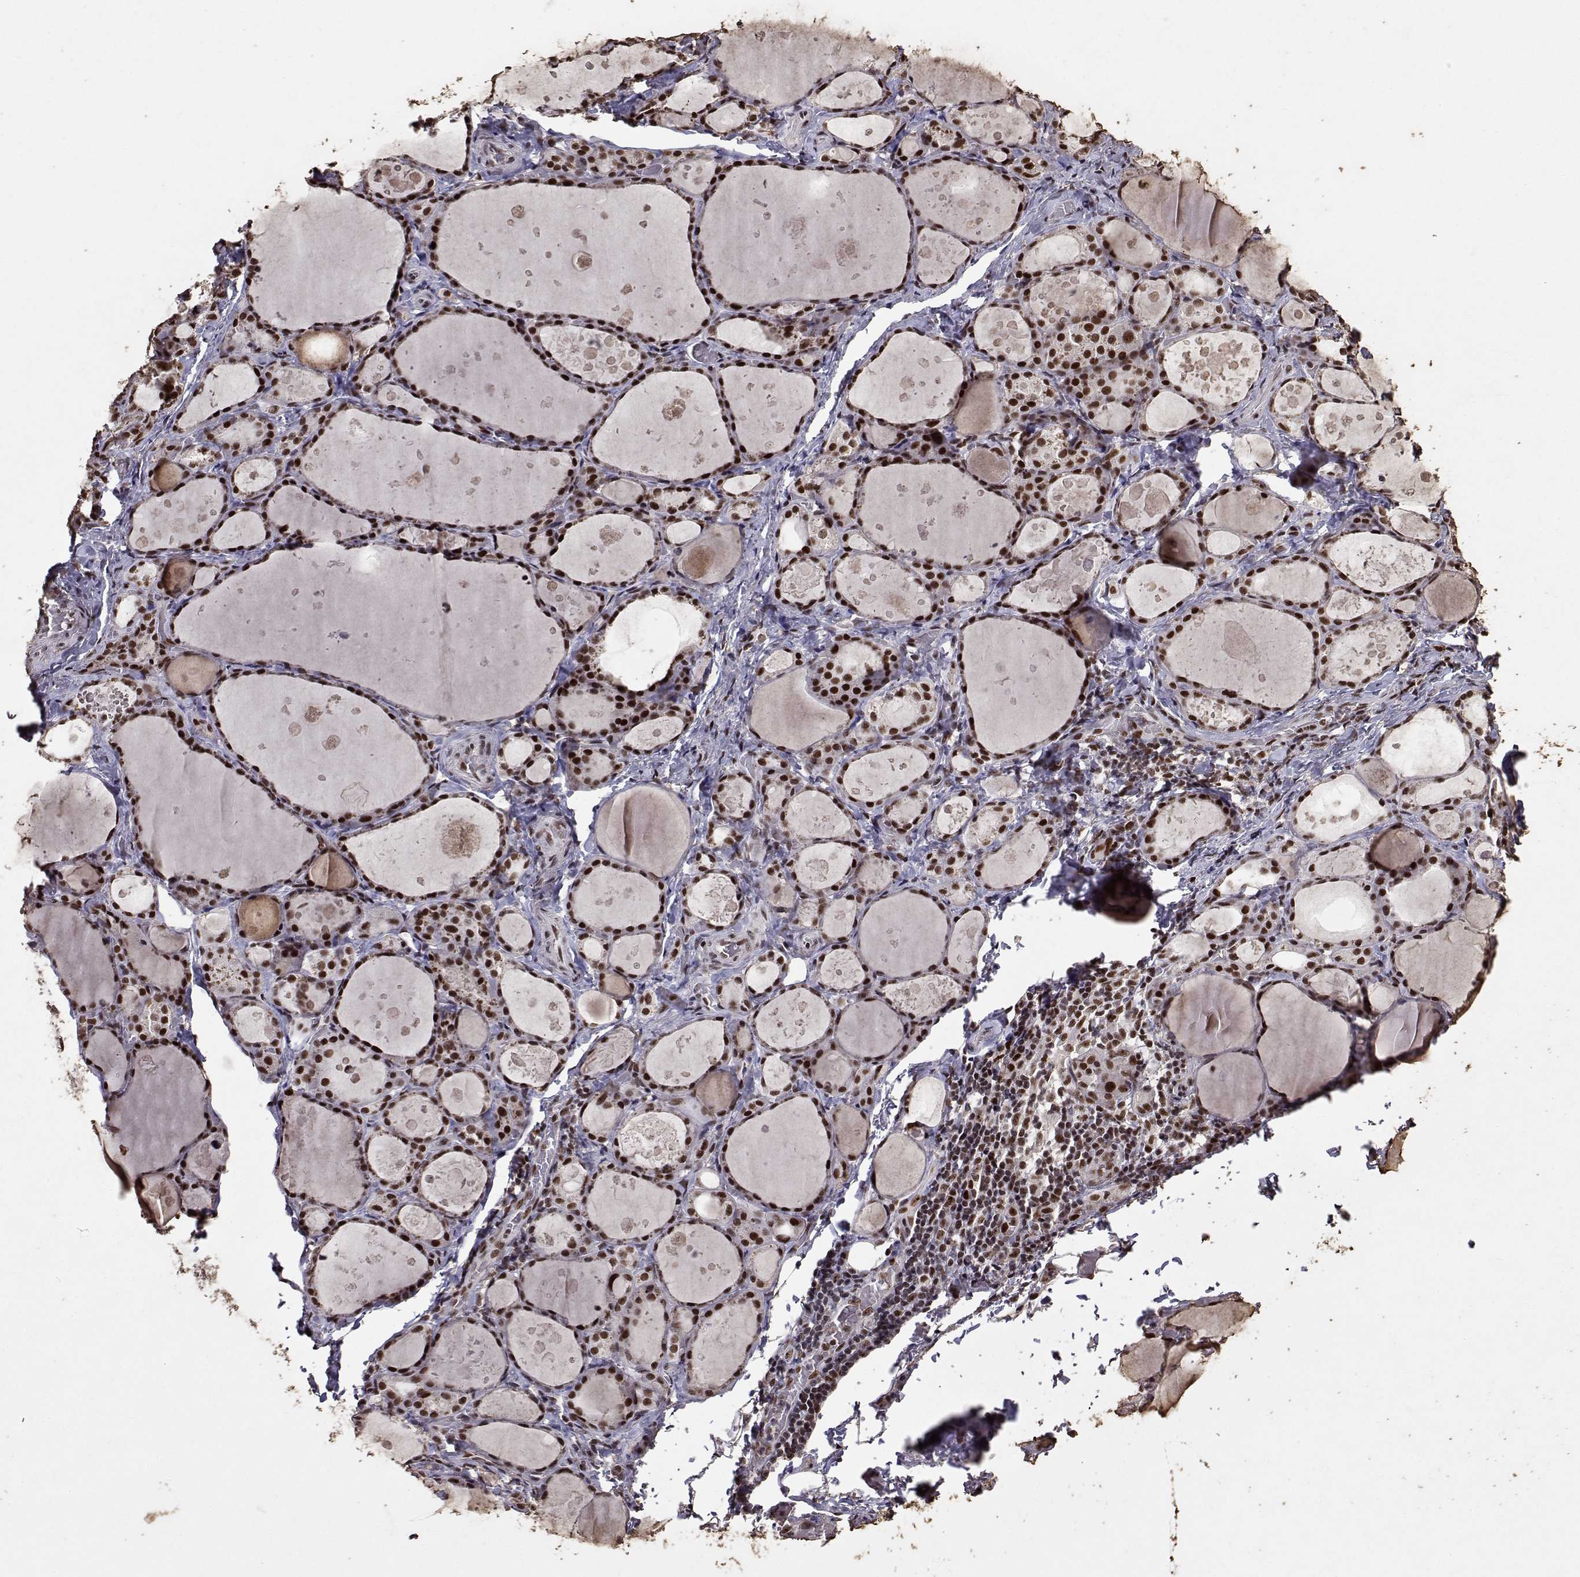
{"staining": {"intensity": "strong", "quantity": ">75%", "location": "nuclear"}, "tissue": "thyroid gland", "cell_type": "Glandular cells", "image_type": "normal", "snomed": [{"axis": "morphology", "description": "Normal tissue, NOS"}, {"axis": "topography", "description": "Thyroid gland"}], "caption": "Protein staining by immunohistochemistry exhibits strong nuclear positivity in approximately >75% of glandular cells in unremarkable thyroid gland. Using DAB (brown) and hematoxylin (blue) stains, captured at high magnification using brightfield microscopy.", "gene": "TOE1", "patient": {"sex": "male", "age": 68}}